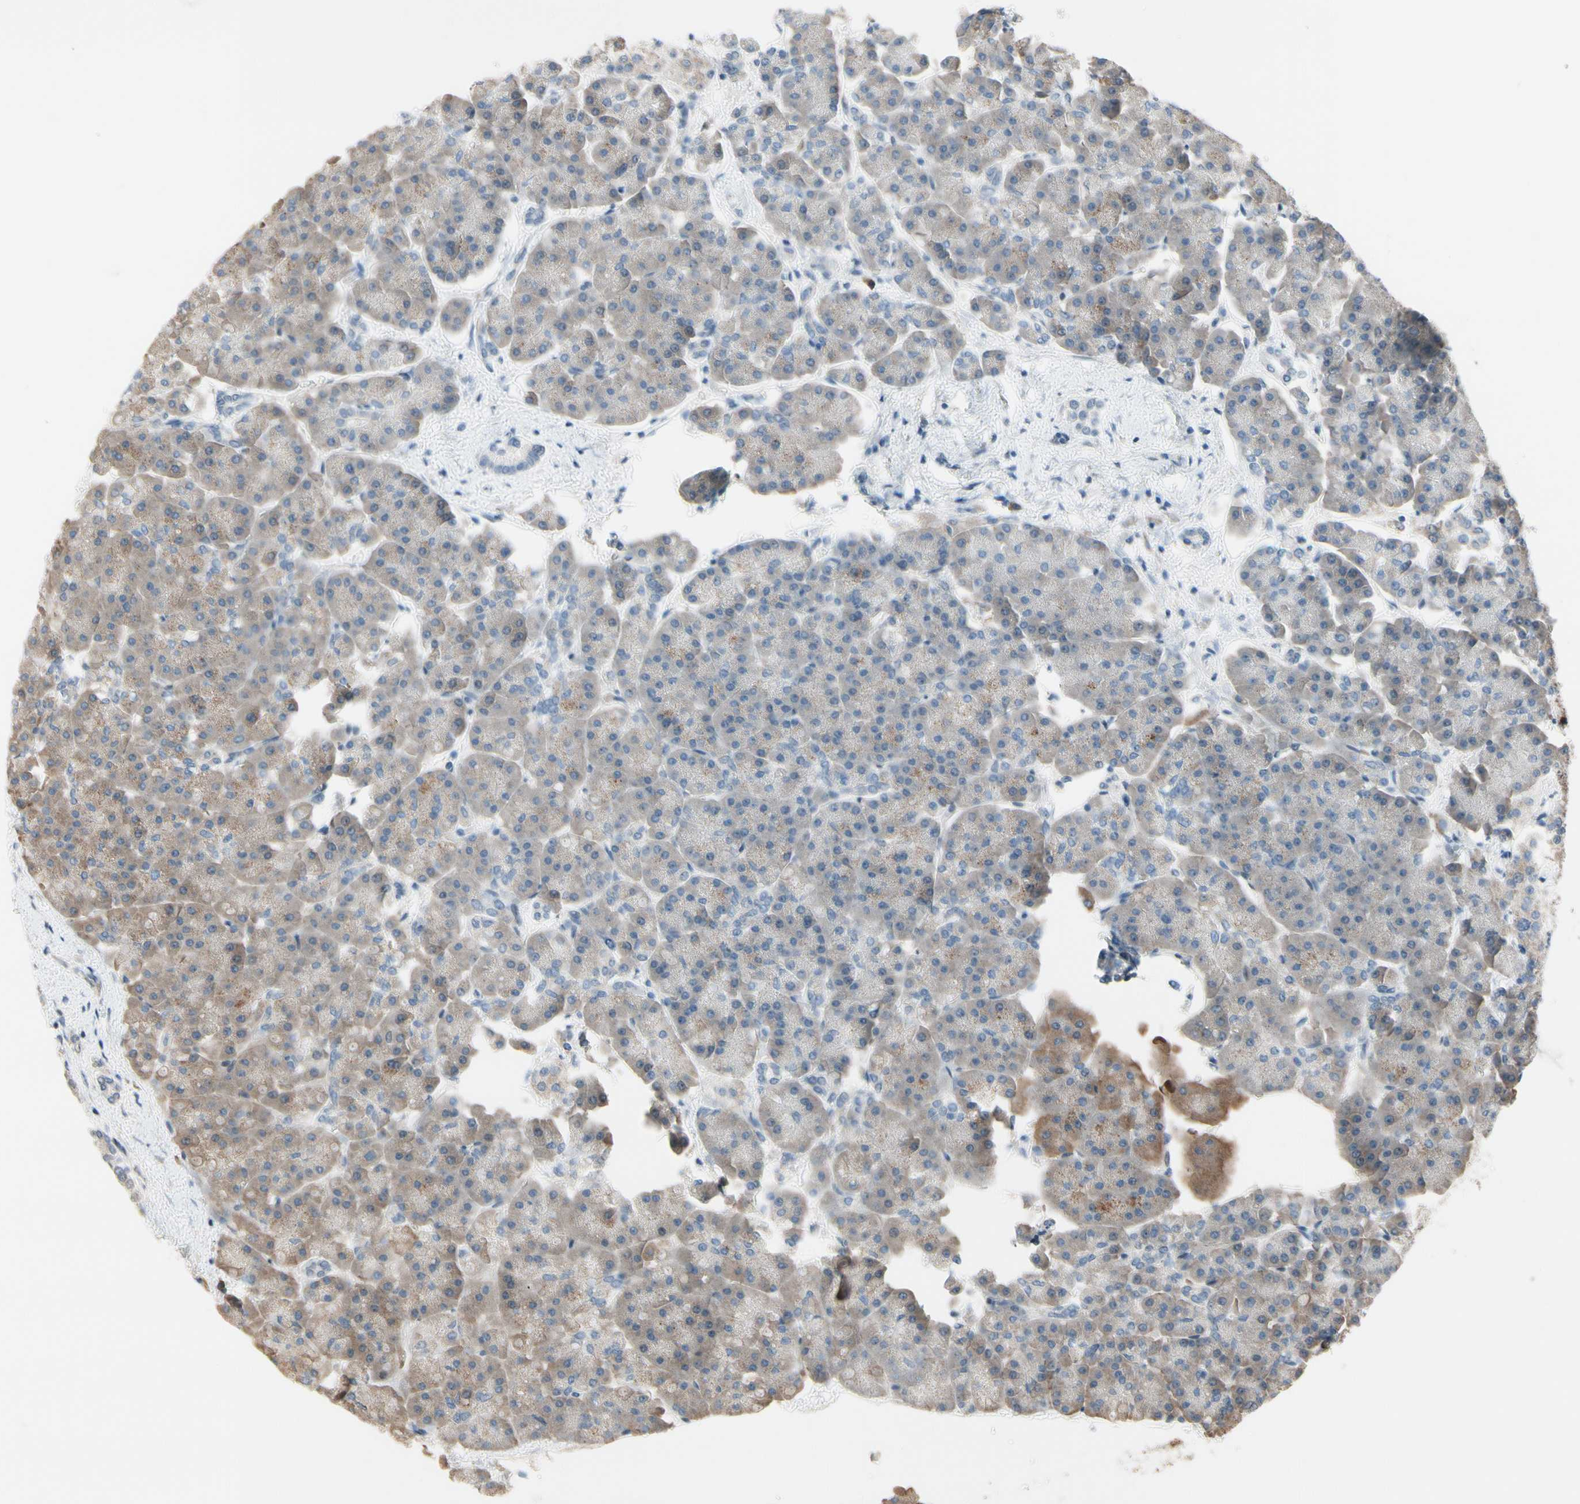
{"staining": {"intensity": "strong", "quantity": ">75%", "location": "cytoplasmic/membranous"}, "tissue": "pancreas", "cell_type": "Exocrine glandular cells", "image_type": "normal", "snomed": [{"axis": "morphology", "description": "Normal tissue, NOS"}, {"axis": "topography", "description": "Pancreas"}], "caption": "The micrograph reveals staining of unremarkable pancreas, revealing strong cytoplasmic/membranous protein positivity (brown color) within exocrine glandular cells. Ihc stains the protein of interest in brown and the nuclei are stained blue.", "gene": "SNX29", "patient": {"sex": "female", "age": 70}}